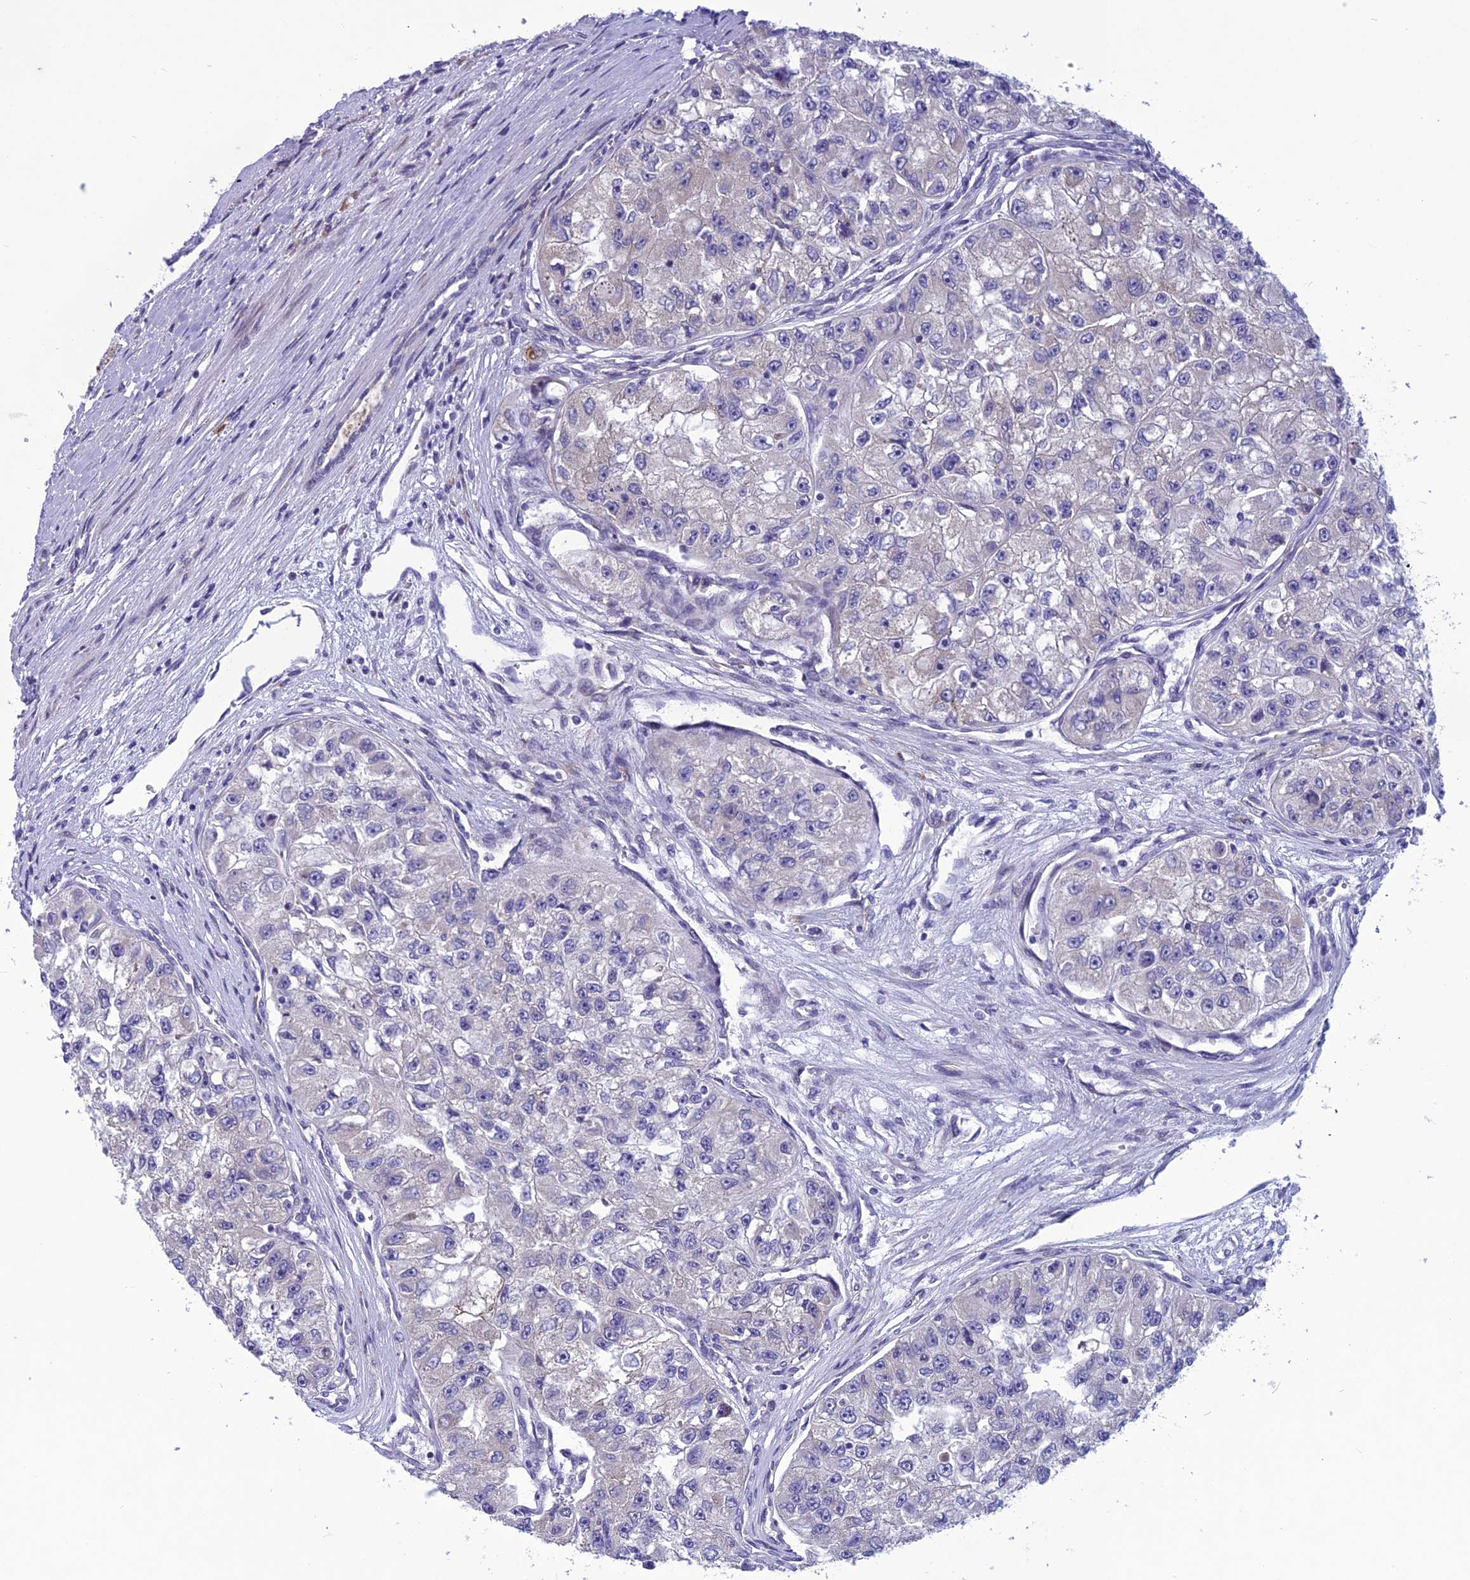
{"staining": {"intensity": "negative", "quantity": "none", "location": "none"}, "tissue": "renal cancer", "cell_type": "Tumor cells", "image_type": "cancer", "snomed": [{"axis": "morphology", "description": "Adenocarcinoma, NOS"}, {"axis": "topography", "description": "Kidney"}], "caption": "This is an IHC micrograph of renal adenocarcinoma. There is no positivity in tumor cells.", "gene": "PSMF1", "patient": {"sex": "male", "age": 63}}